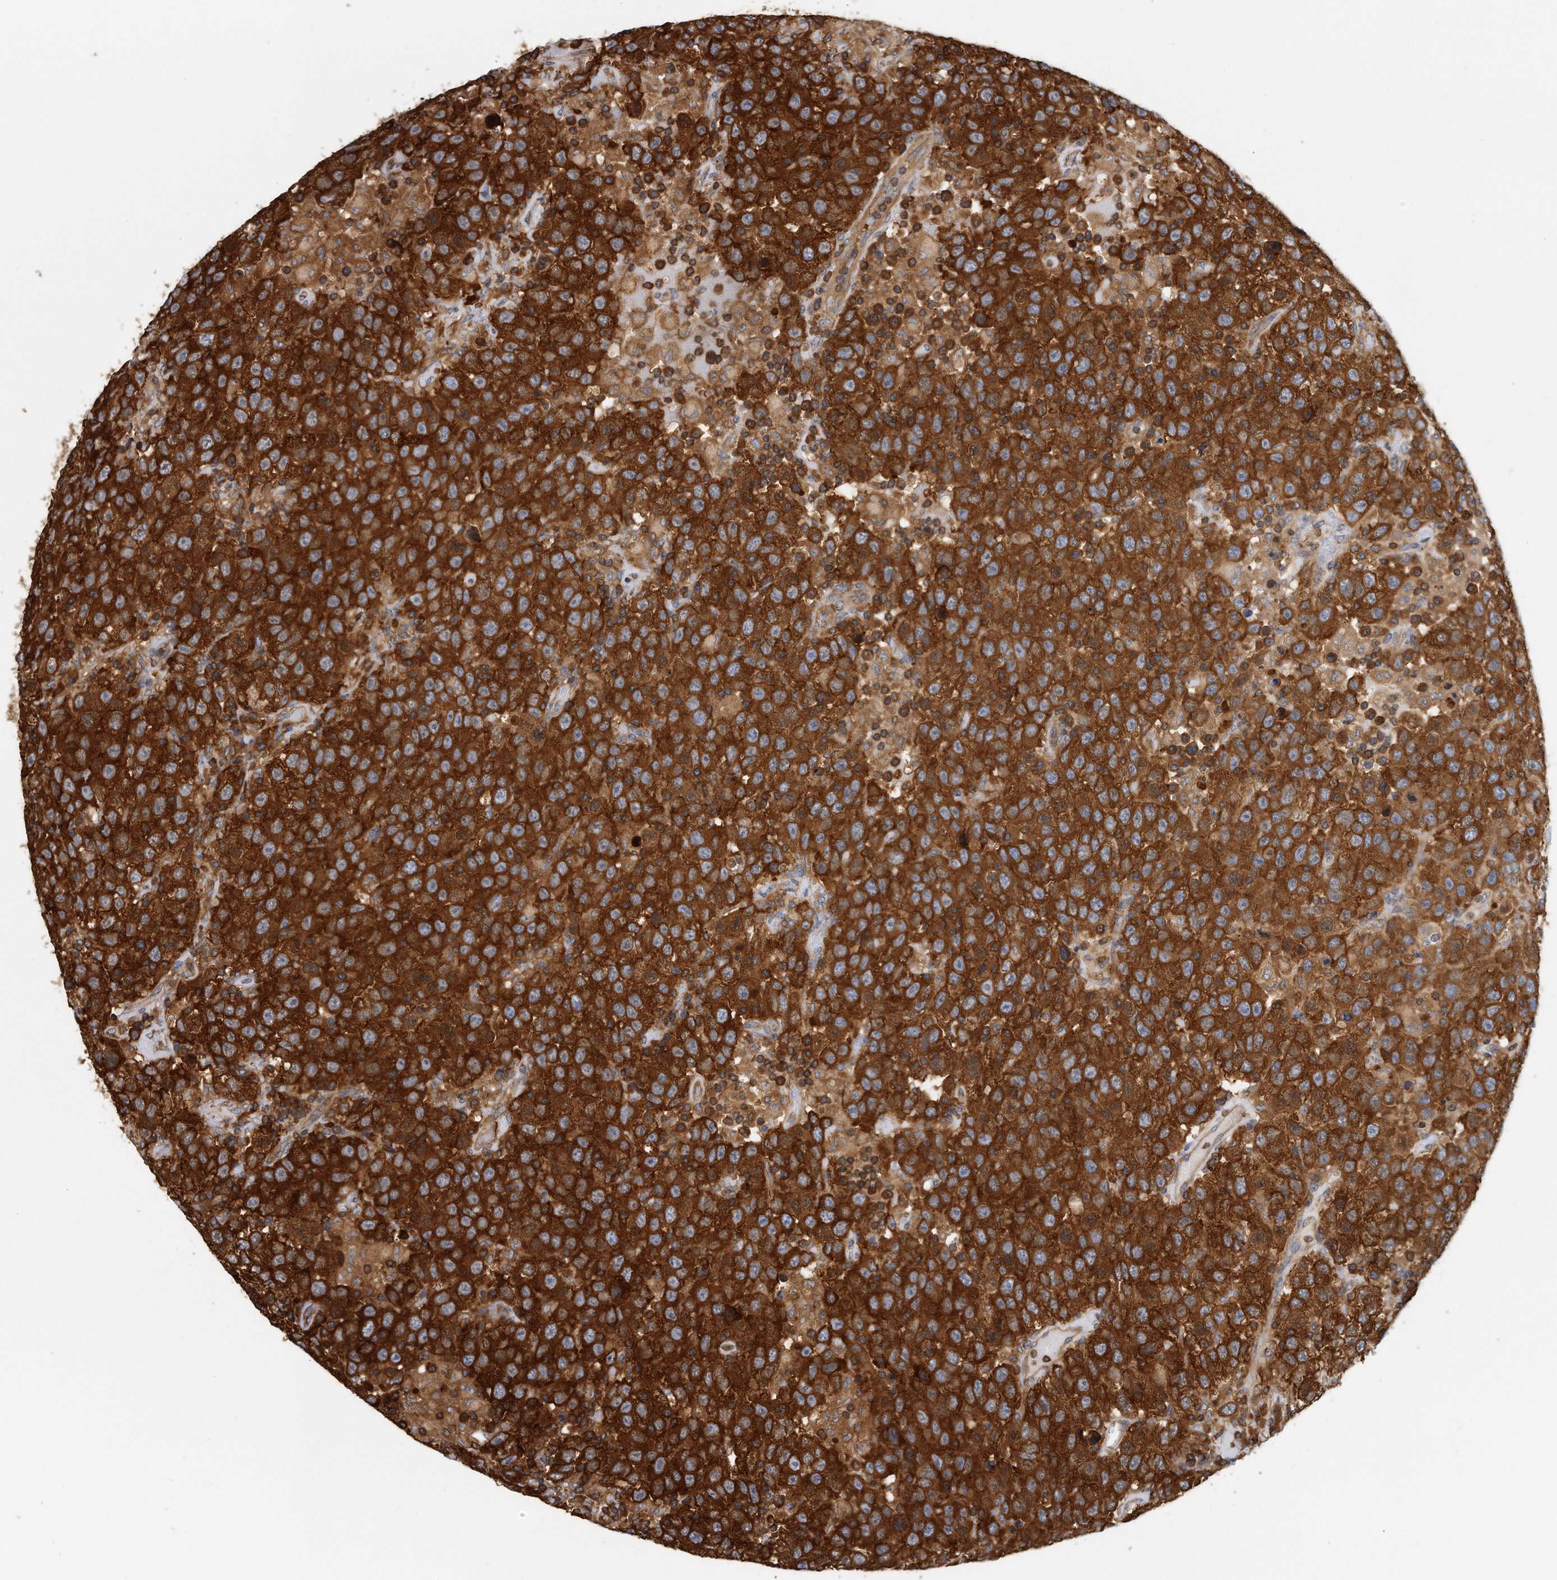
{"staining": {"intensity": "strong", "quantity": ">75%", "location": "cytoplasmic/membranous"}, "tissue": "testis cancer", "cell_type": "Tumor cells", "image_type": "cancer", "snomed": [{"axis": "morphology", "description": "Seminoma, NOS"}, {"axis": "topography", "description": "Testis"}], "caption": "IHC staining of testis cancer (seminoma), which shows high levels of strong cytoplasmic/membranous expression in about >75% of tumor cells indicating strong cytoplasmic/membranous protein expression. The staining was performed using DAB (brown) for protein detection and nuclei were counterstained in hematoxylin (blue).", "gene": "EIF3I", "patient": {"sex": "male", "age": 41}}